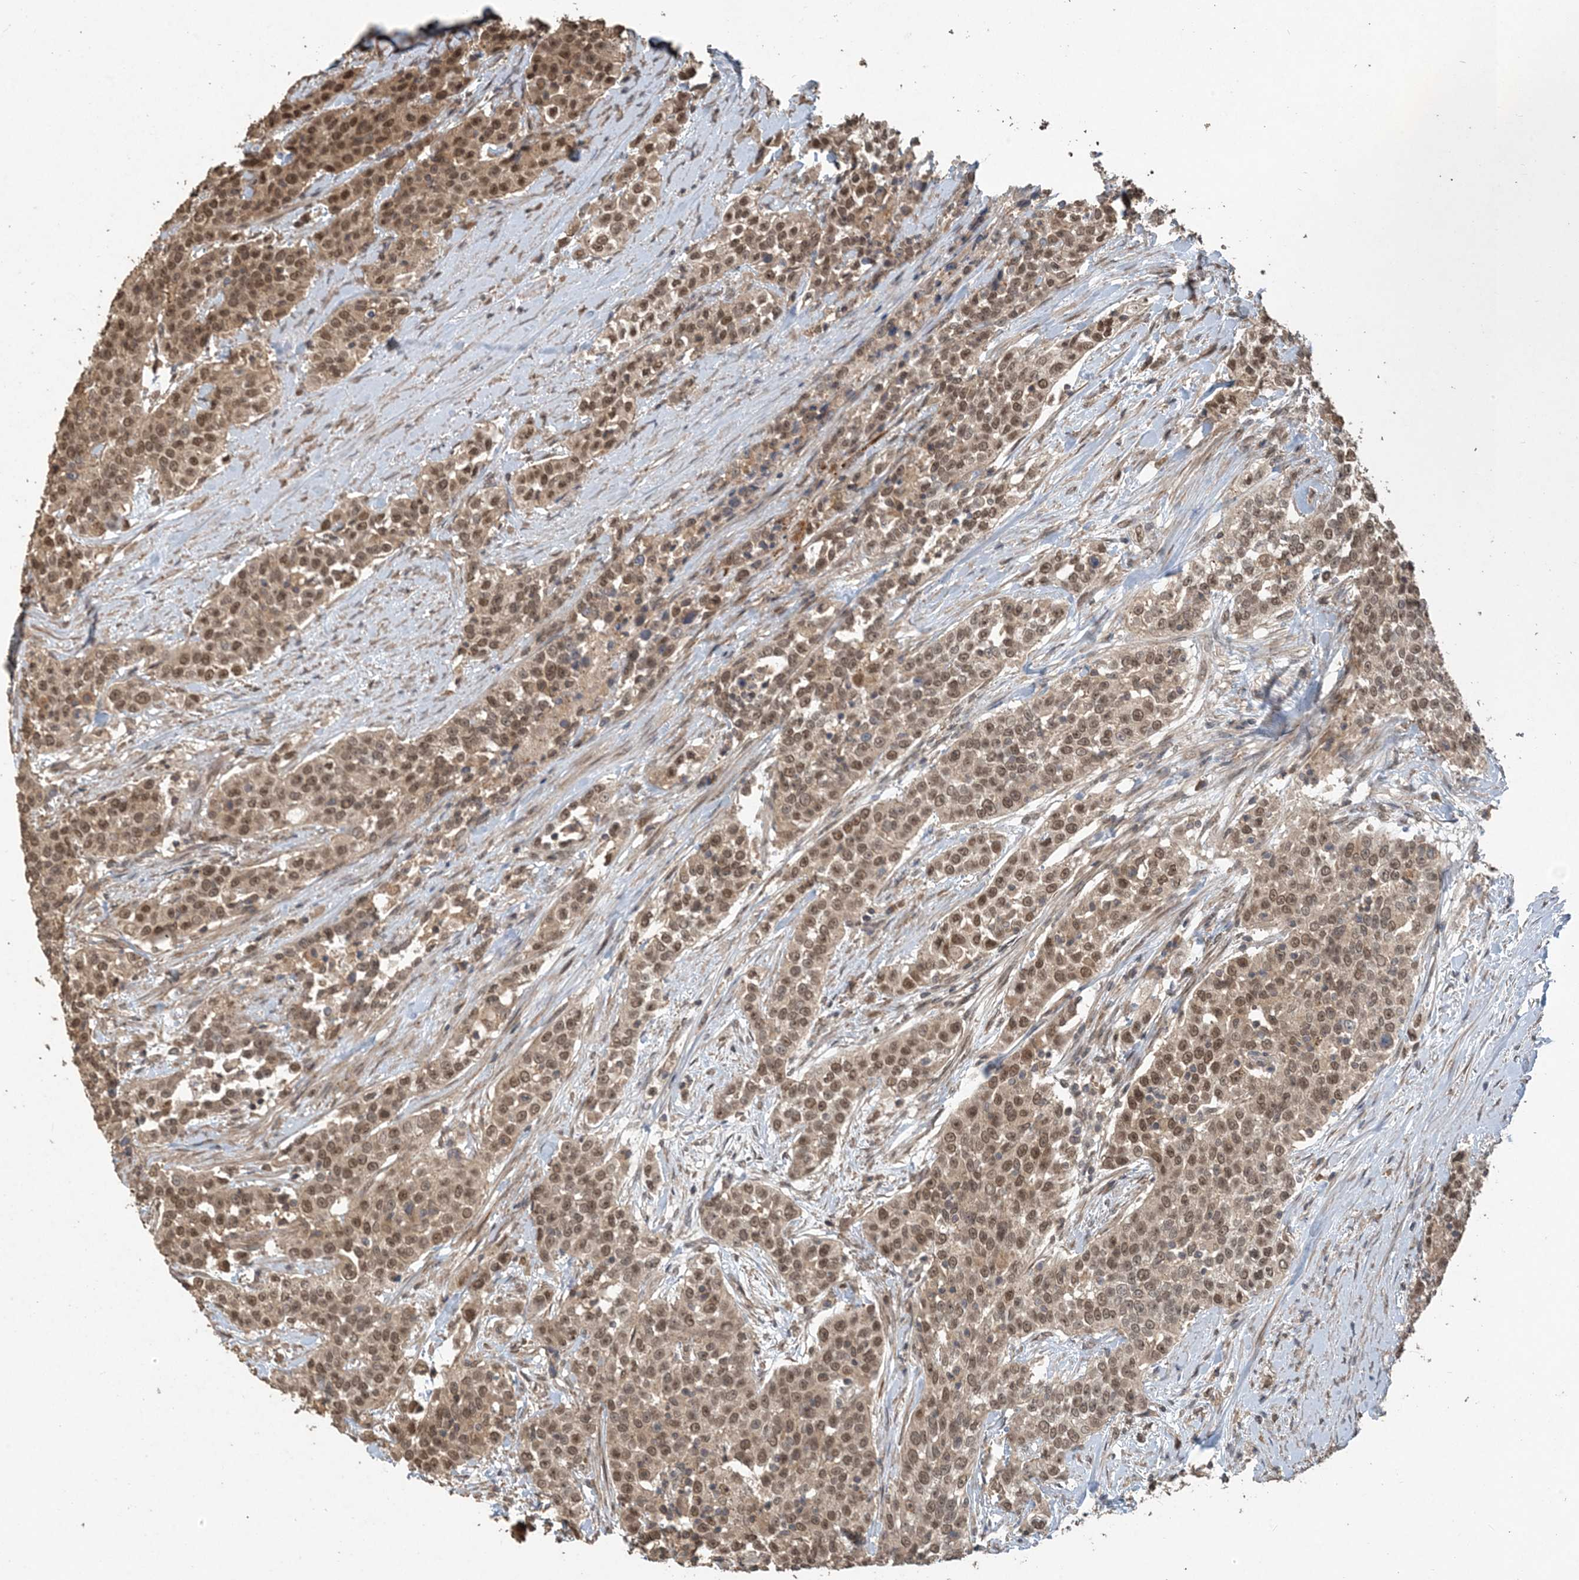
{"staining": {"intensity": "moderate", "quantity": ">75%", "location": "cytoplasmic/membranous,nuclear"}, "tissue": "urothelial cancer", "cell_type": "Tumor cells", "image_type": "cancer", "snomed": [{"axis": "morphology", "description": "Urothelial carcinoma, High grade"}, {"axis": "topography", "description": "Urinary bladder"}], "caption": "IHC of human urothelial cancer demonstrates medium levels of moderate cytoplasmic/membranous and nuclear positivity in approximately >75% of tumor cells.", "gene": "ZC3H12A", "patient": {"sex": "female", "age": 80}}